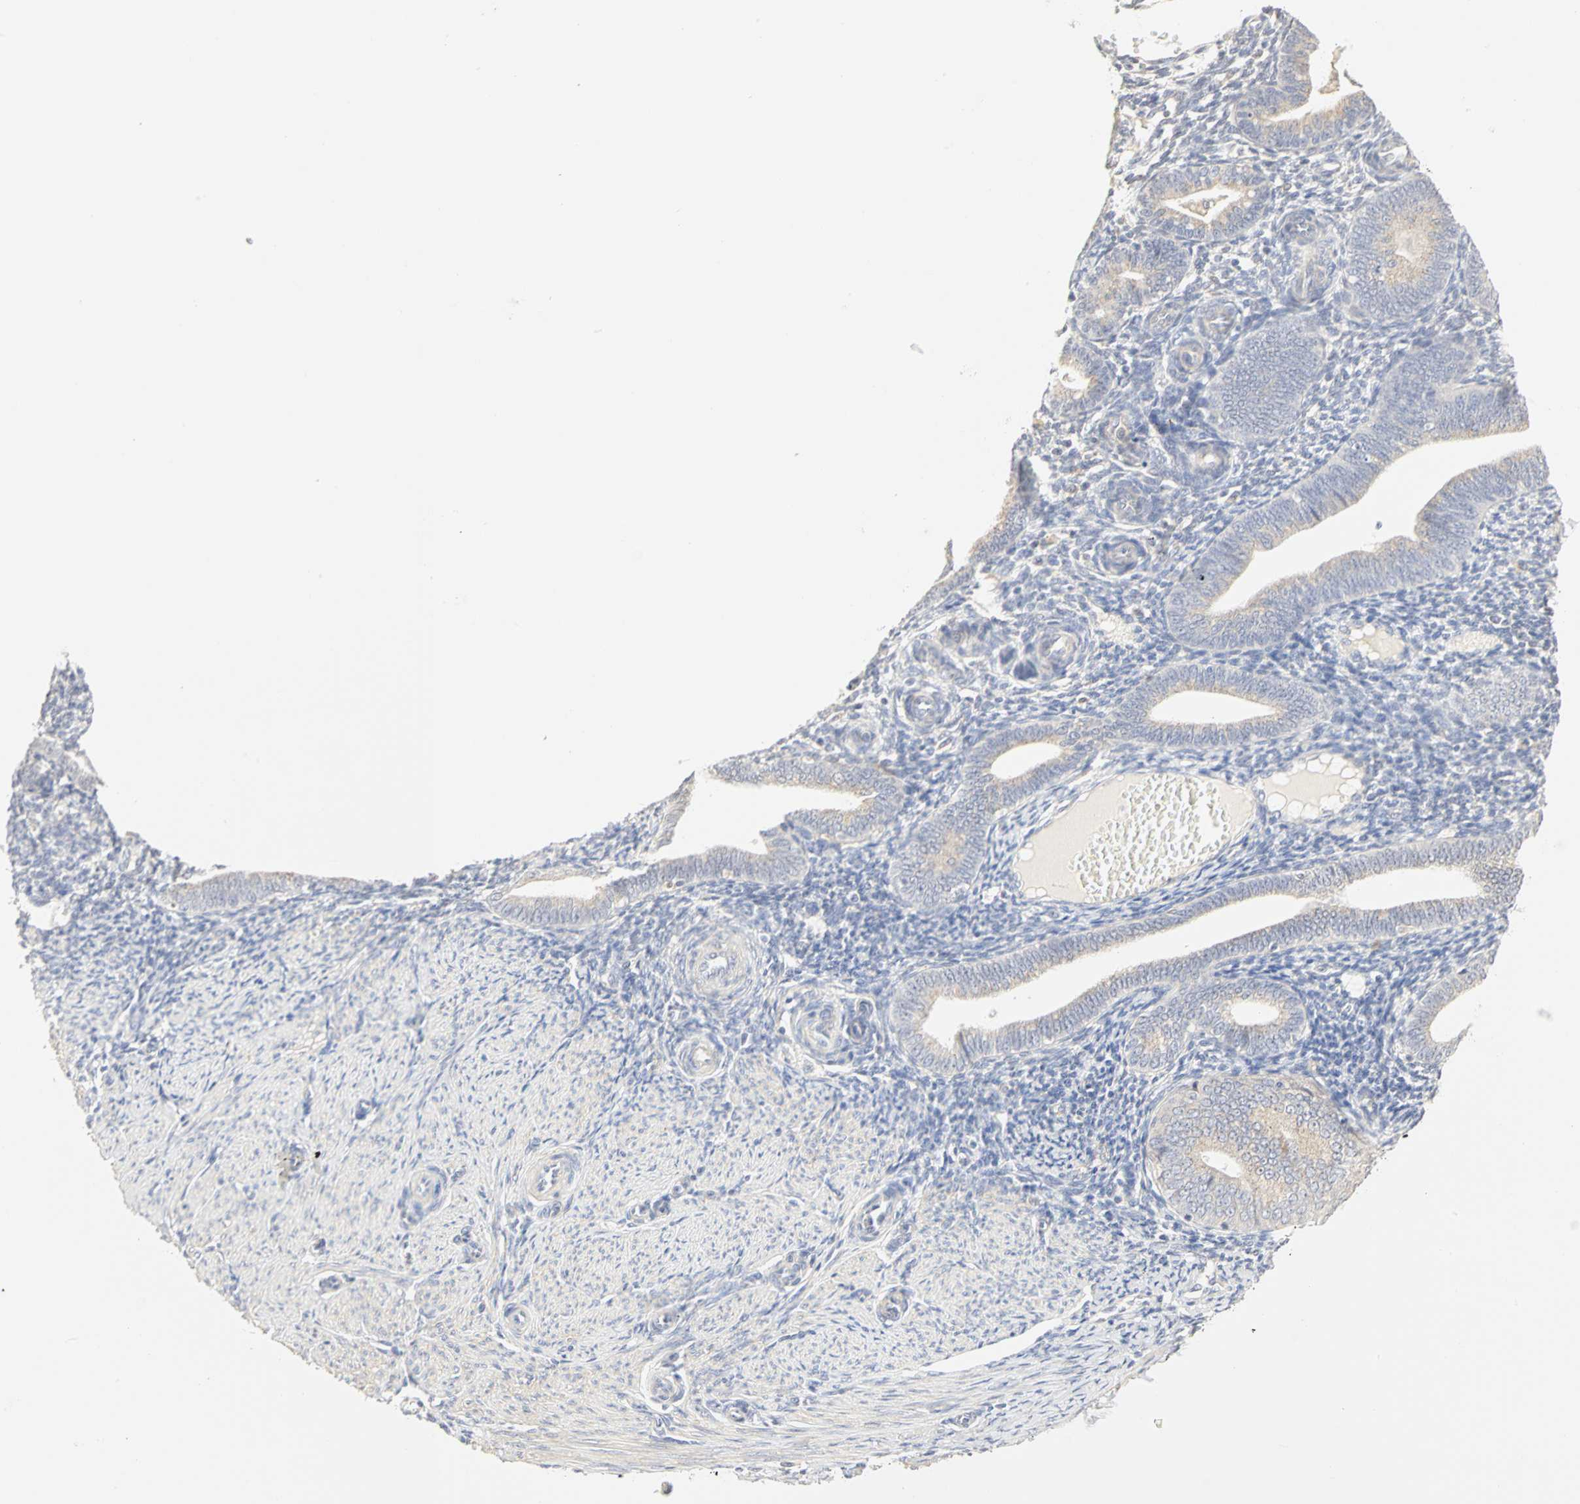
{"staining": {"intensity": "weak", "quantity": "25%-75%", "location": "cytoplasmic/membranous"}, "tissue": "endometrium", "cell_type": "Cells in endometrial stroma", "image_type": "normal", "snomed": [{"axis": "morphology", "description": "Normal tissue, NOS"}, {"axis": "topography", "description": "Endometrium"}], "caption": "The histopathology image shows a brown stain indicating the presence of a protein in the cytoplasmic/membranous of cells in endometrial stroma in endometrium.", "gene": "GNRH2", "patient": {"sex": "female", "age": 61}}